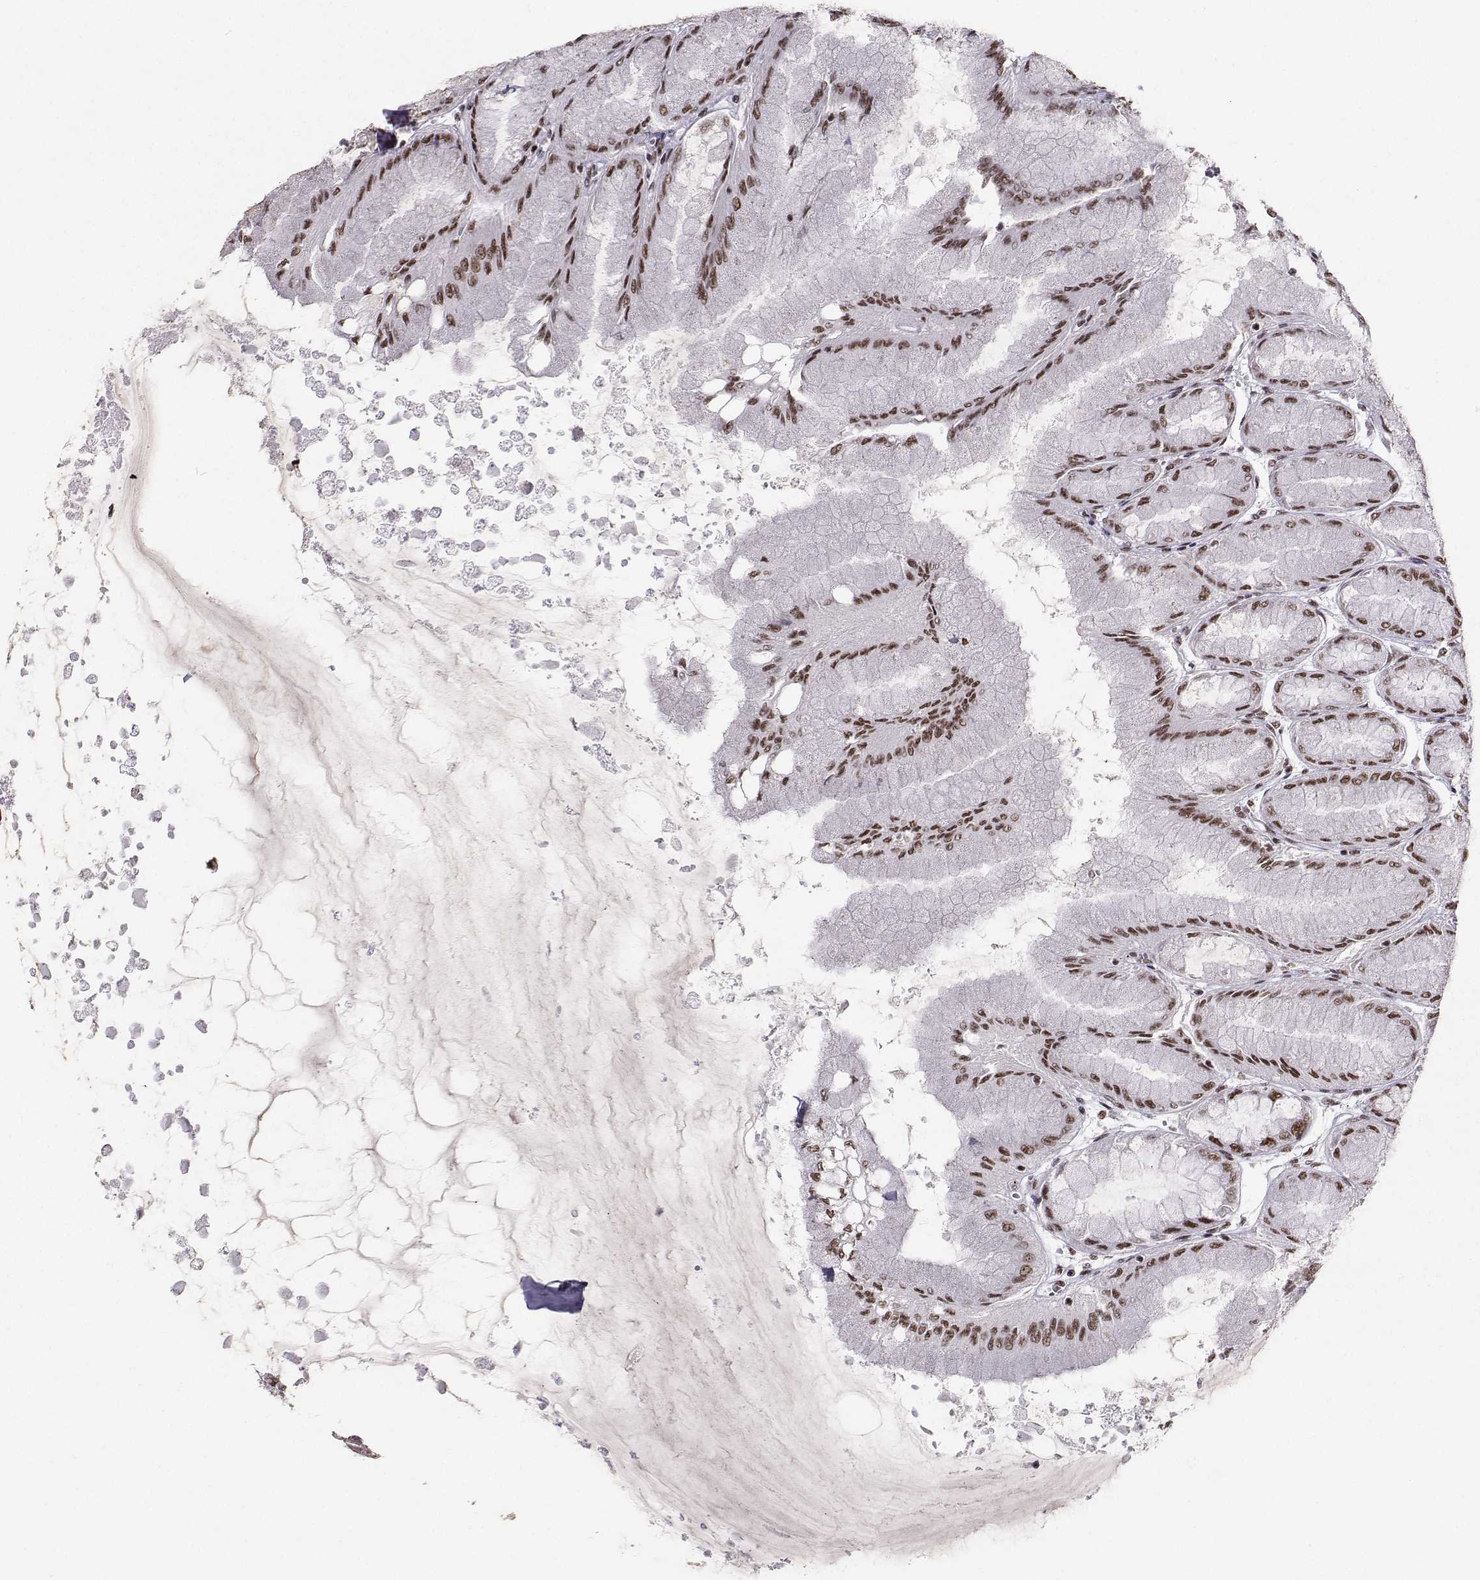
{"staining": {"intensity": "strong", "quantity": "25%-75%", "location": "nuclear"}, "tissue": "stomach", "cell_type": "Glandular cells", "image_type": "normal", "snomed": [{"axis": "morphology", "description": "Normal tissue, NOS"}, {"axis": "topography", "description": "Stomach, upper"}], "caption": "A brown stain highlights strong nuclear staining of a protein in glandular cells of normal stomach. (DAB (3,3'-diaminobenzidine) IHC, brown staining for protein, blue staining for nuclei).", "gene": "SNRPB2", "patient": {"sex": "male", "age": 60}}